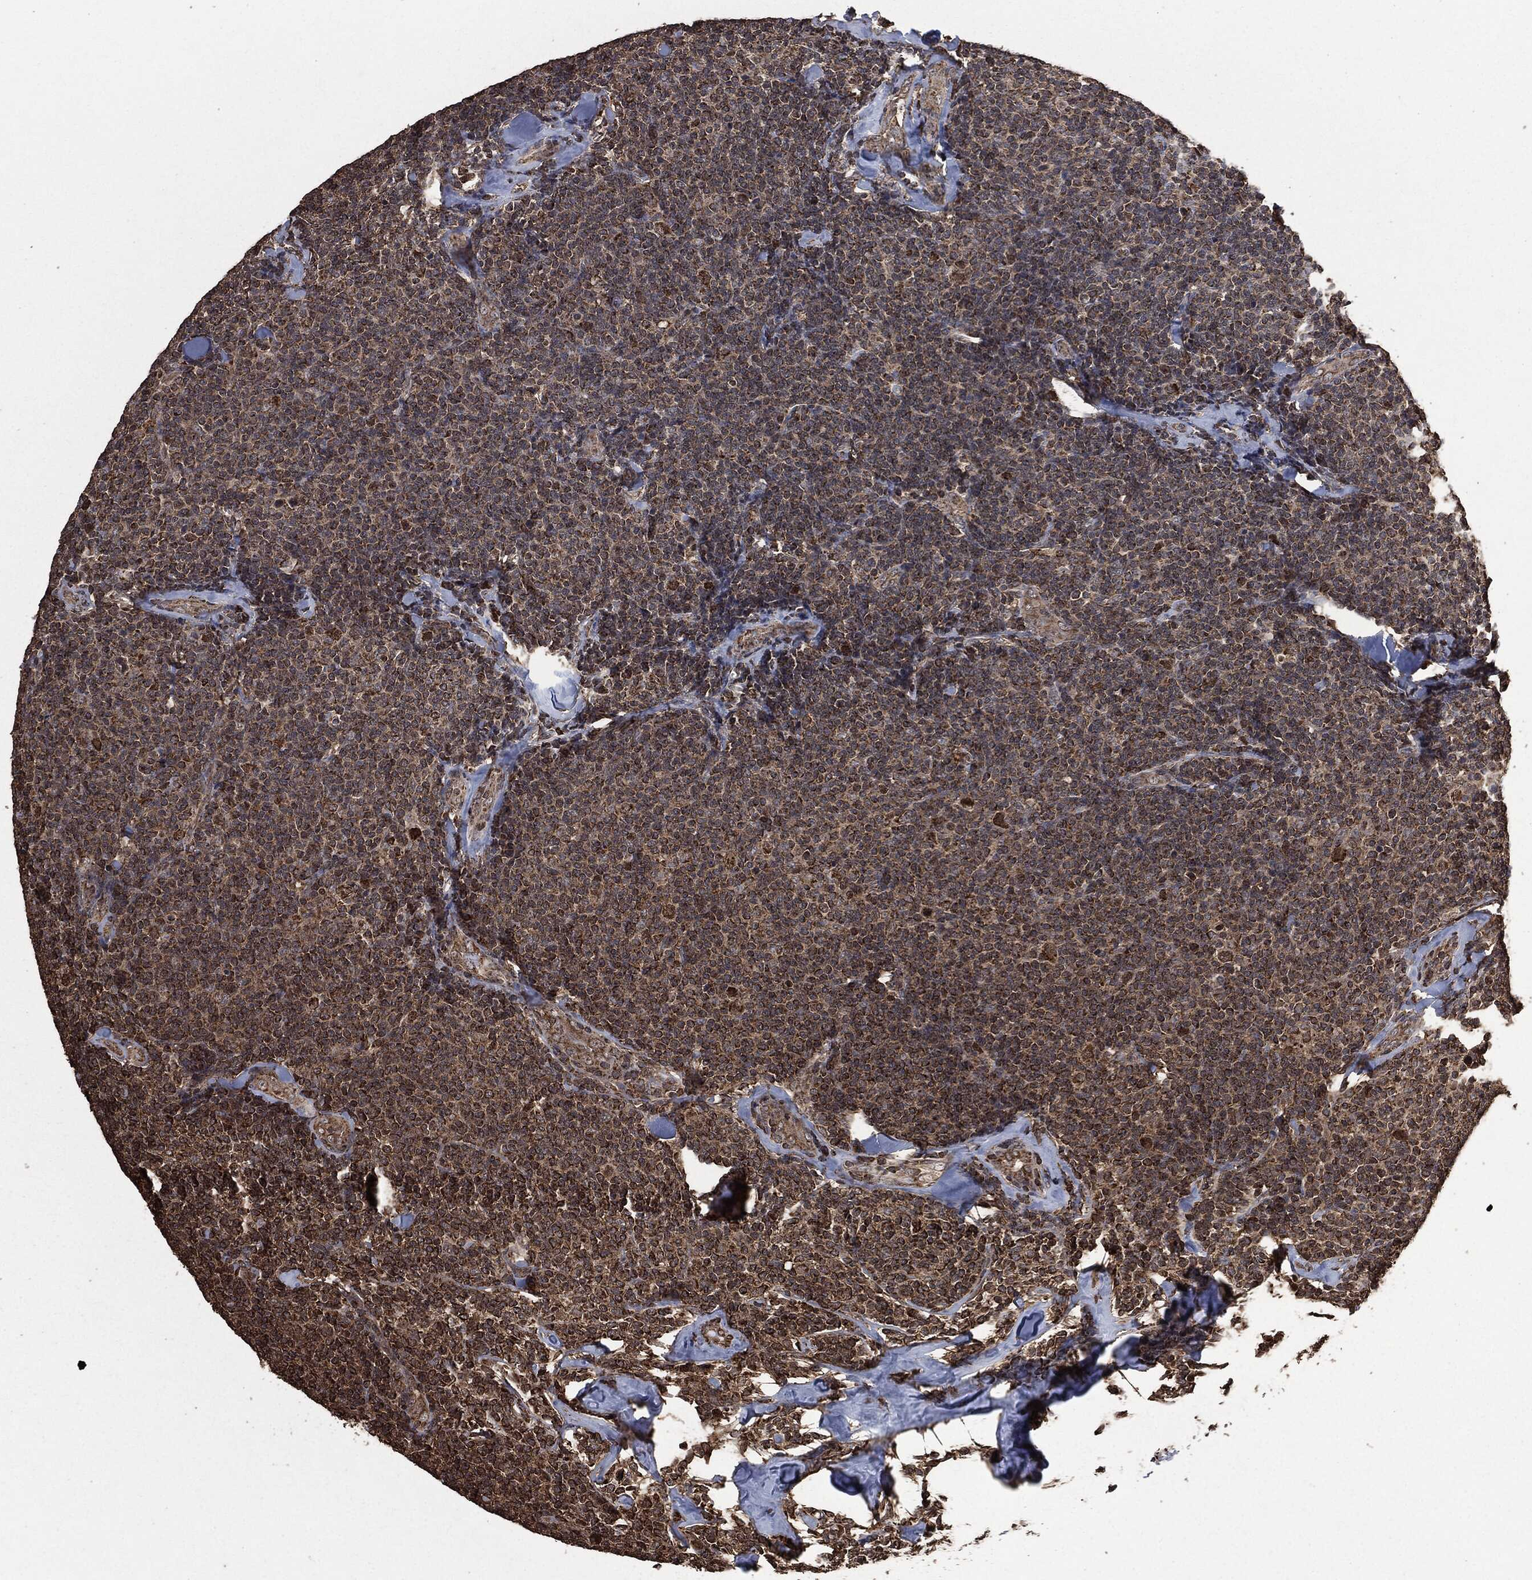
{"staining": {"intensity": "moderate", "quantity": "25%-75%", "location": "cytoplasmic/membranous"}, "tissue": "lymphoma", "cell_type": "Tumor cells", "image_type": "cancer", "snomed": [{"axis": "morphology", "description": "Malignant lymphoma, non-Hodgkin's type, Low grade"}, {"axis": "topography", "description": "Lymph node"}], "caption": "A histopathology image of human lymphoma stained for a protein displays moderate cytoplasmic/membranous brown staining in tumor cells. (DAB = brown stain, brightfield microscopy at high magnification).", "gene": "LIG3", "patient": {"sex": "female", "age": 56}}